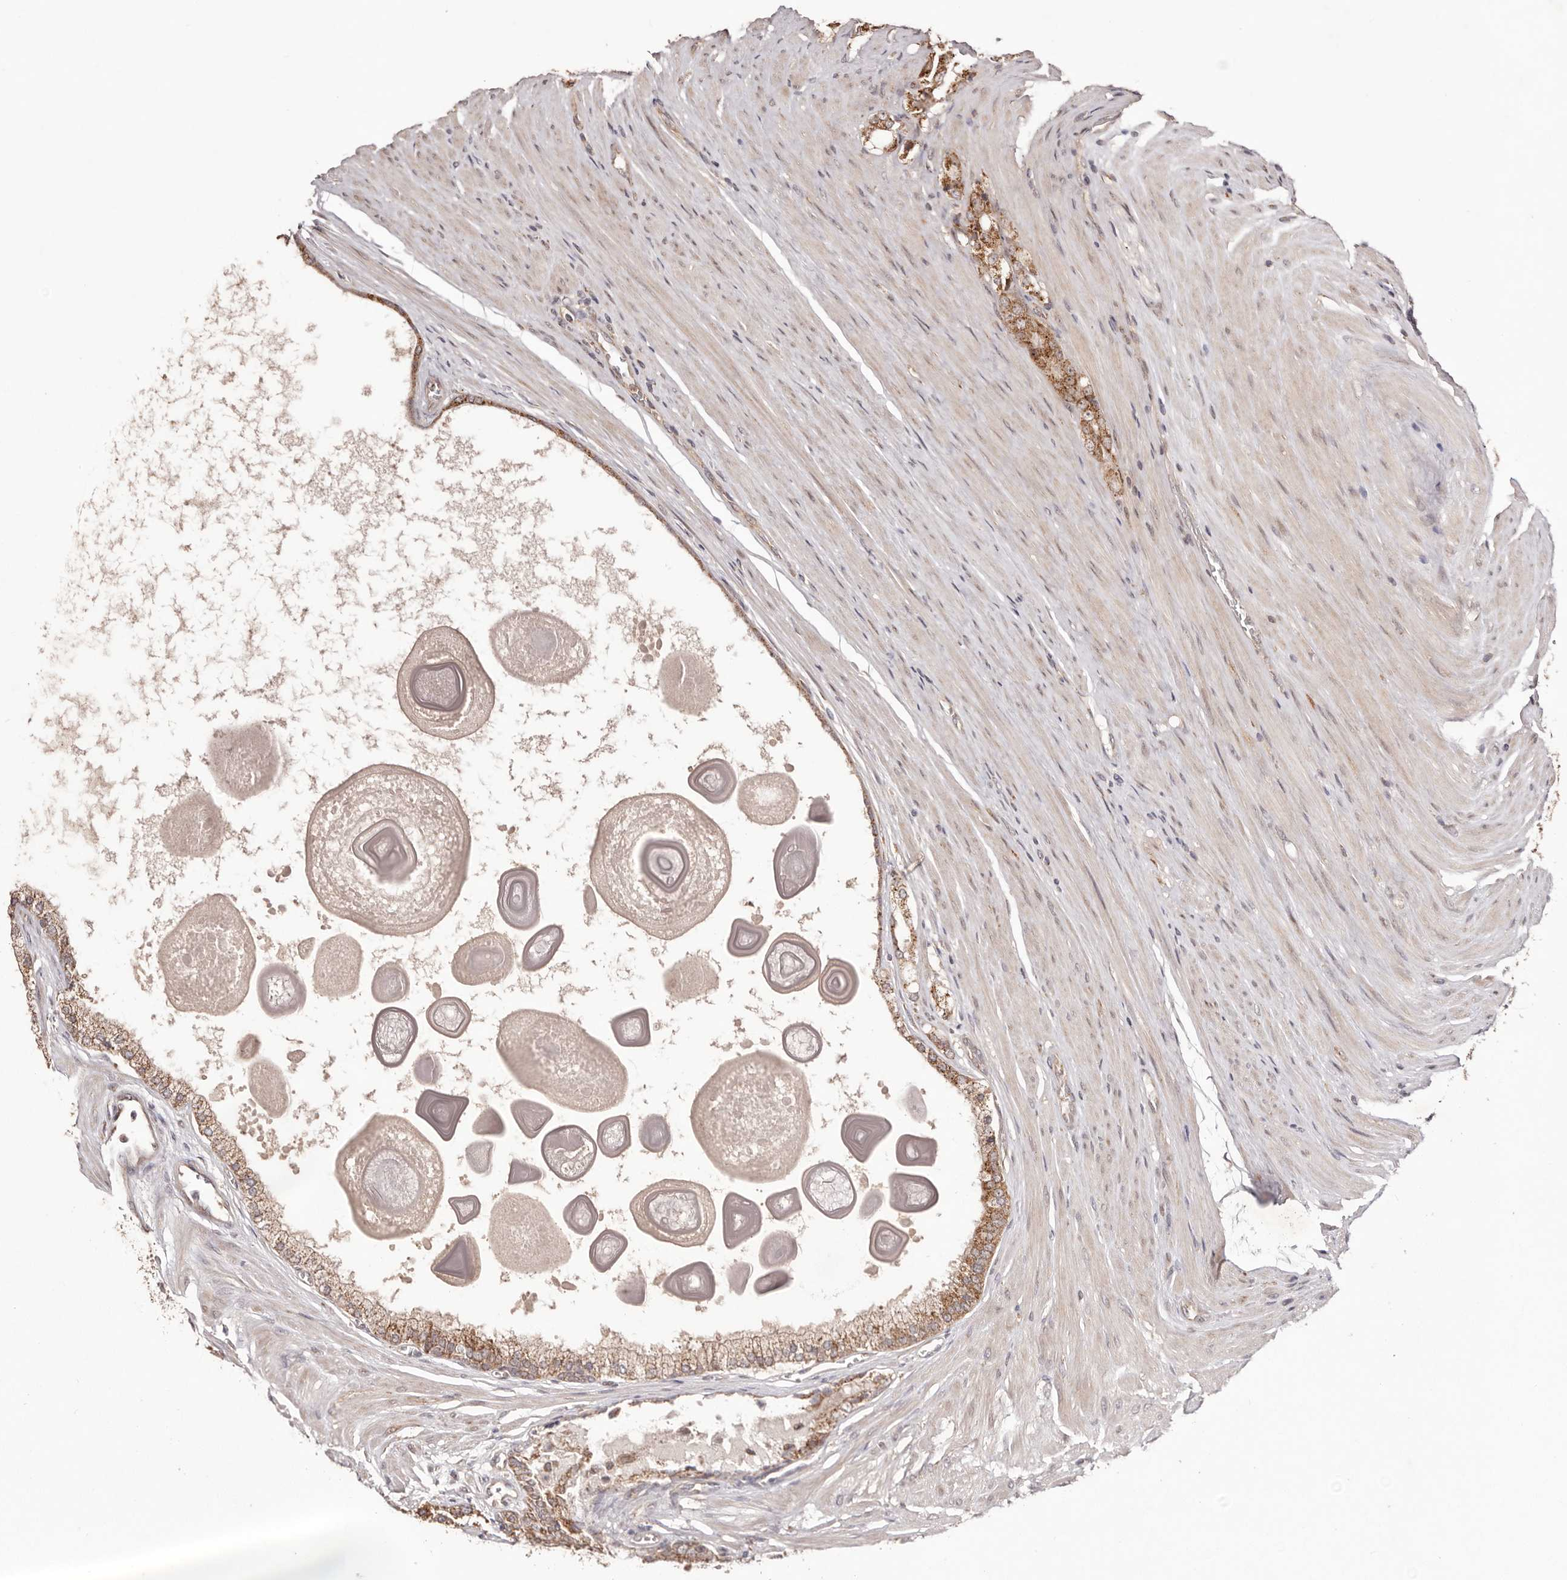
{"staining": {"intensity": "moderate", "quantity": ">75%", "location": "cytoplasmic/membranous"}, "tissue": "prostate cancer", "cell_type": "Tumor cells", "image_type": "cancer", "snomed": [{"axis": "morphology", "description": "Adenocarcinoma, High grade"}, {"axis": "topography", "description": "Prostate"}], "caption": "Approximately >75% of tumor cells in prostate cancer display moderate cytoplasmic/membranous protein expression as visualized by brown immunohistochemical staining.", "gene": "EGR3", "patient": {"sex": "male", "age": 60}}